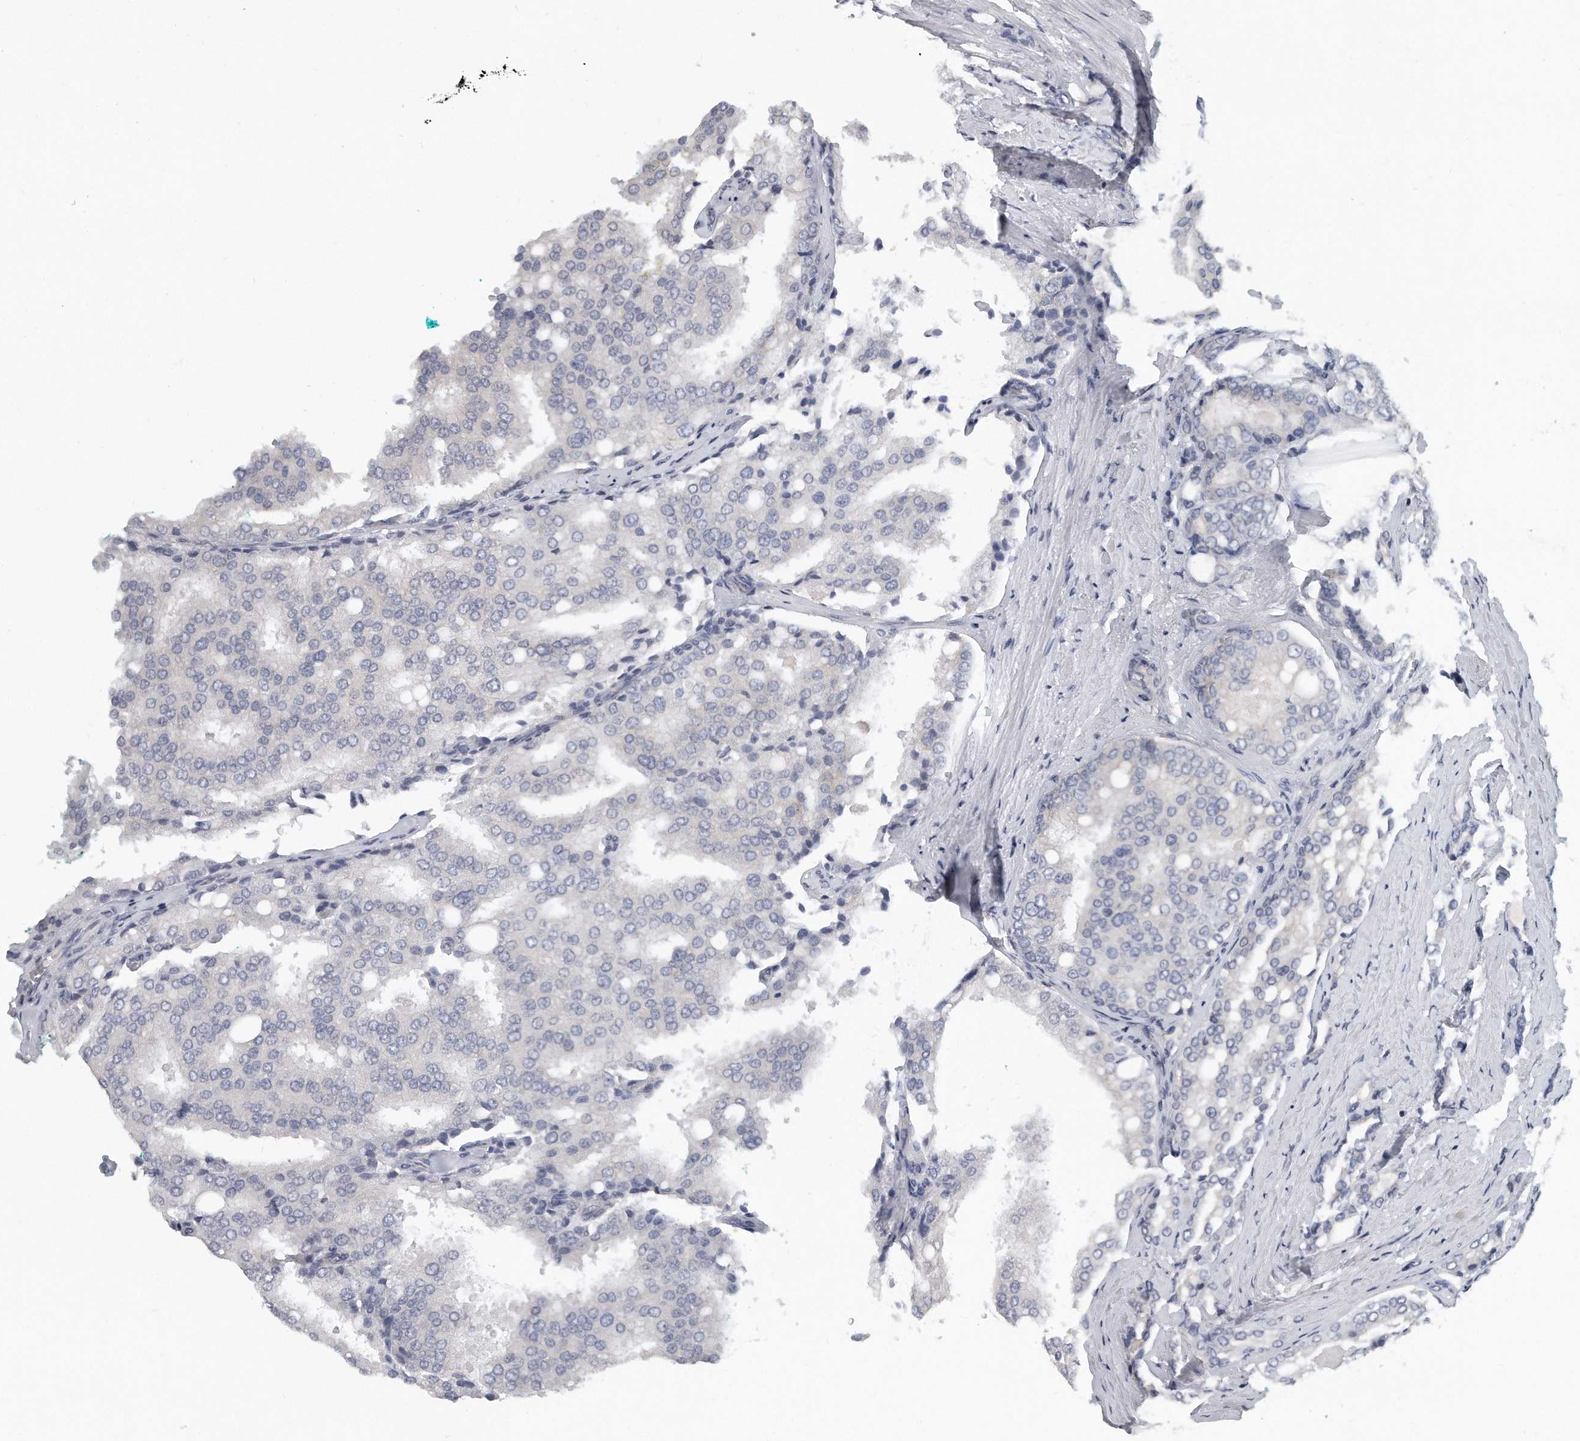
{"staining": {"intensity": "negative", "quantity": "none", "location": "none"}, "tissue": "prostate cancer", "cell_type": "Tumor cells", "image_type": "cancer", "snomed": [{"axis": "morphology", "description": "Adenocarcinoma, High grade"}, {"axis": "topography", "description": "Prostate"}], "caption": "An immunohistochemistry (IHC) photomicrograph of adenocarcinoma (high-grade) (prostate) is shown. There is no staining in tumor cells of adenocarcinoma (high-grade) (prostate).", "gene": "PLEKHA6", "patient": {"sex": "male", "age": 50}}